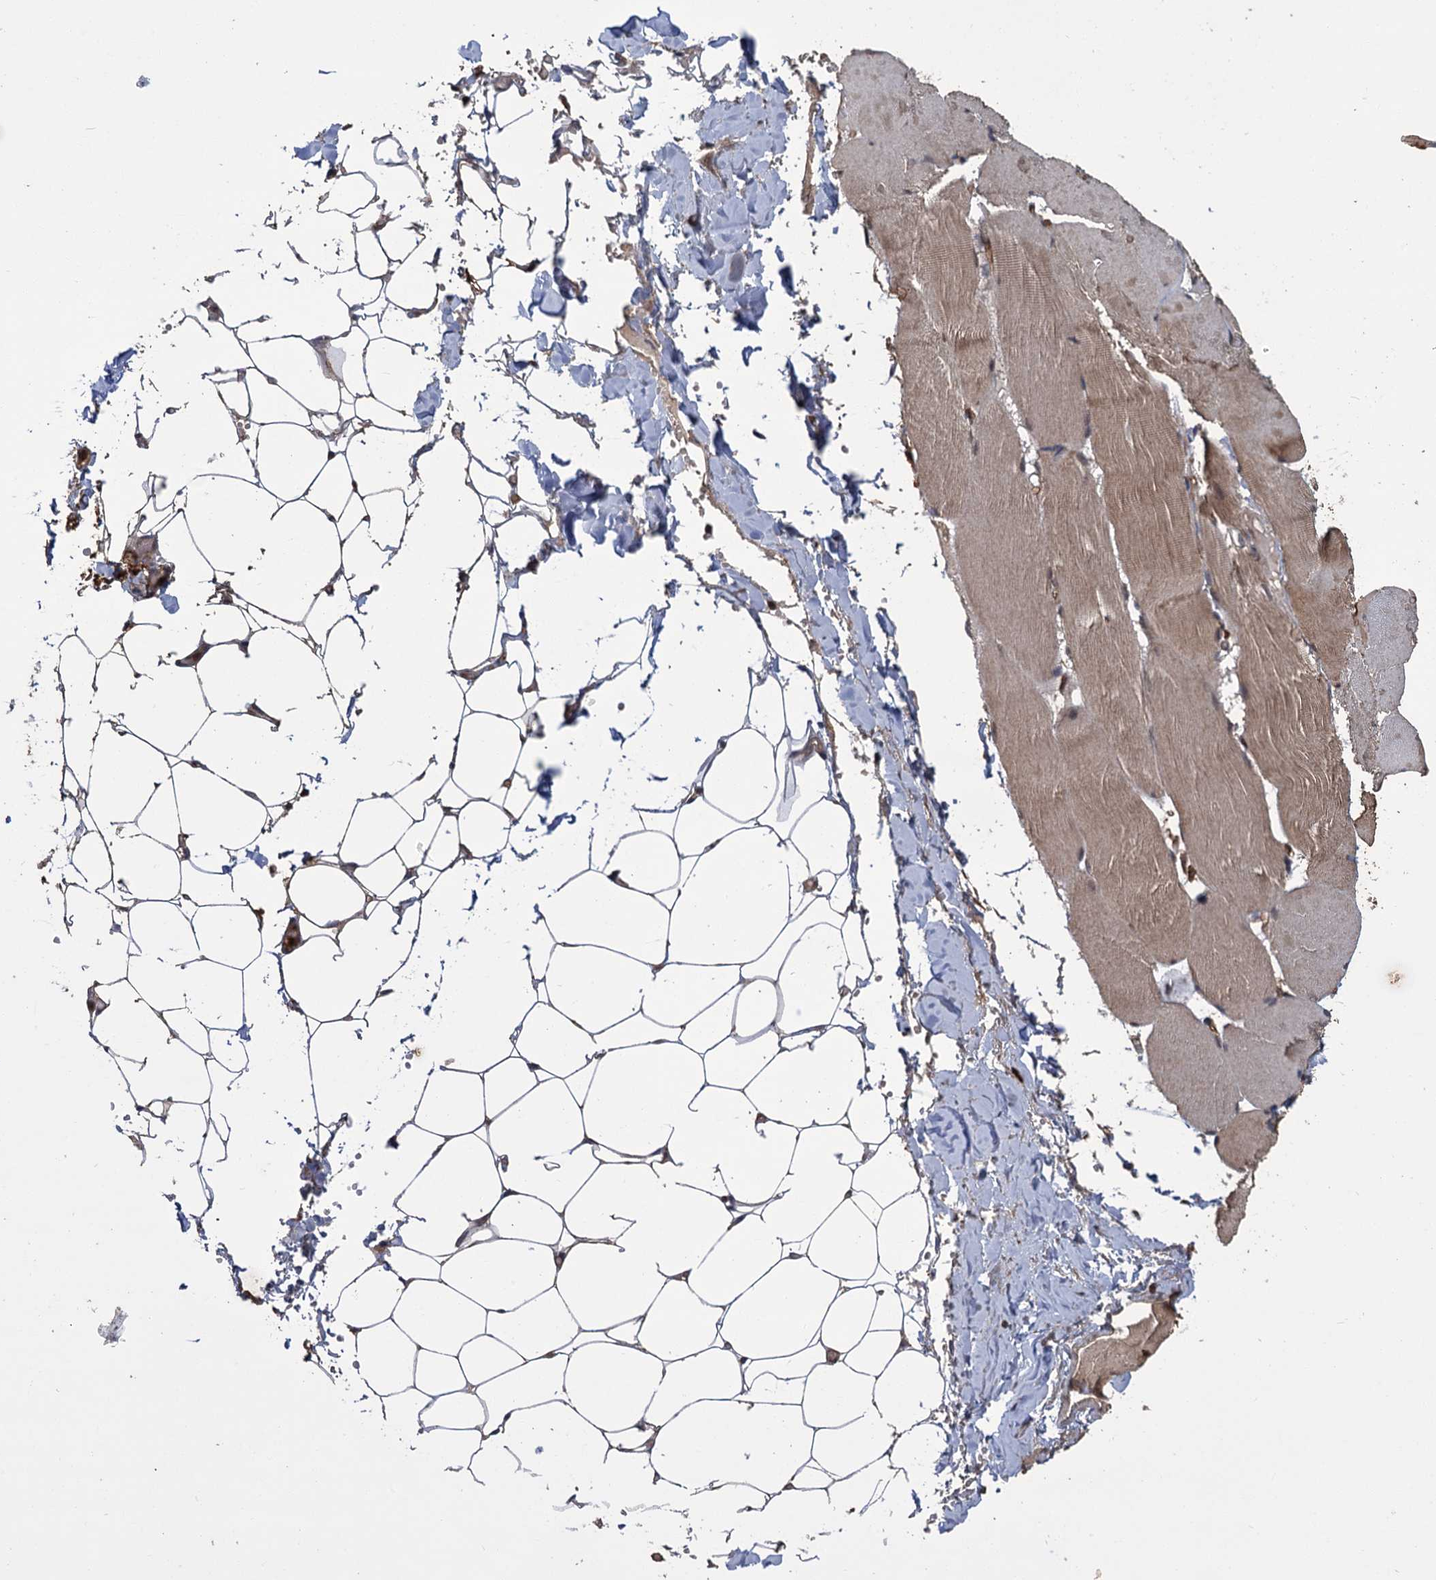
{"staining": {"intensity": "moderate", "quantity": ">75%", "location": "cytoplasmic/membranous,nuclear"}, "tissue": "adipose tissue", "cell_type": "Adipocytes", "image_type": "normal", "snomed": [{"axis": "morphology", "description": "Normal tissue, NOS"}, {"axis": "topography", "description": "Skeletal muscle"}, {"axis": "topography", "description": "Peripheral nerve tissue"}], "caption": "A brown stain labels moderate cytoplasmic/membranous,nuclear staining of a protein in adipocytes of unremarkable human adipose tissue.", "gene": "KANSL2", "patient": {"sex": "female", "age": 55}}